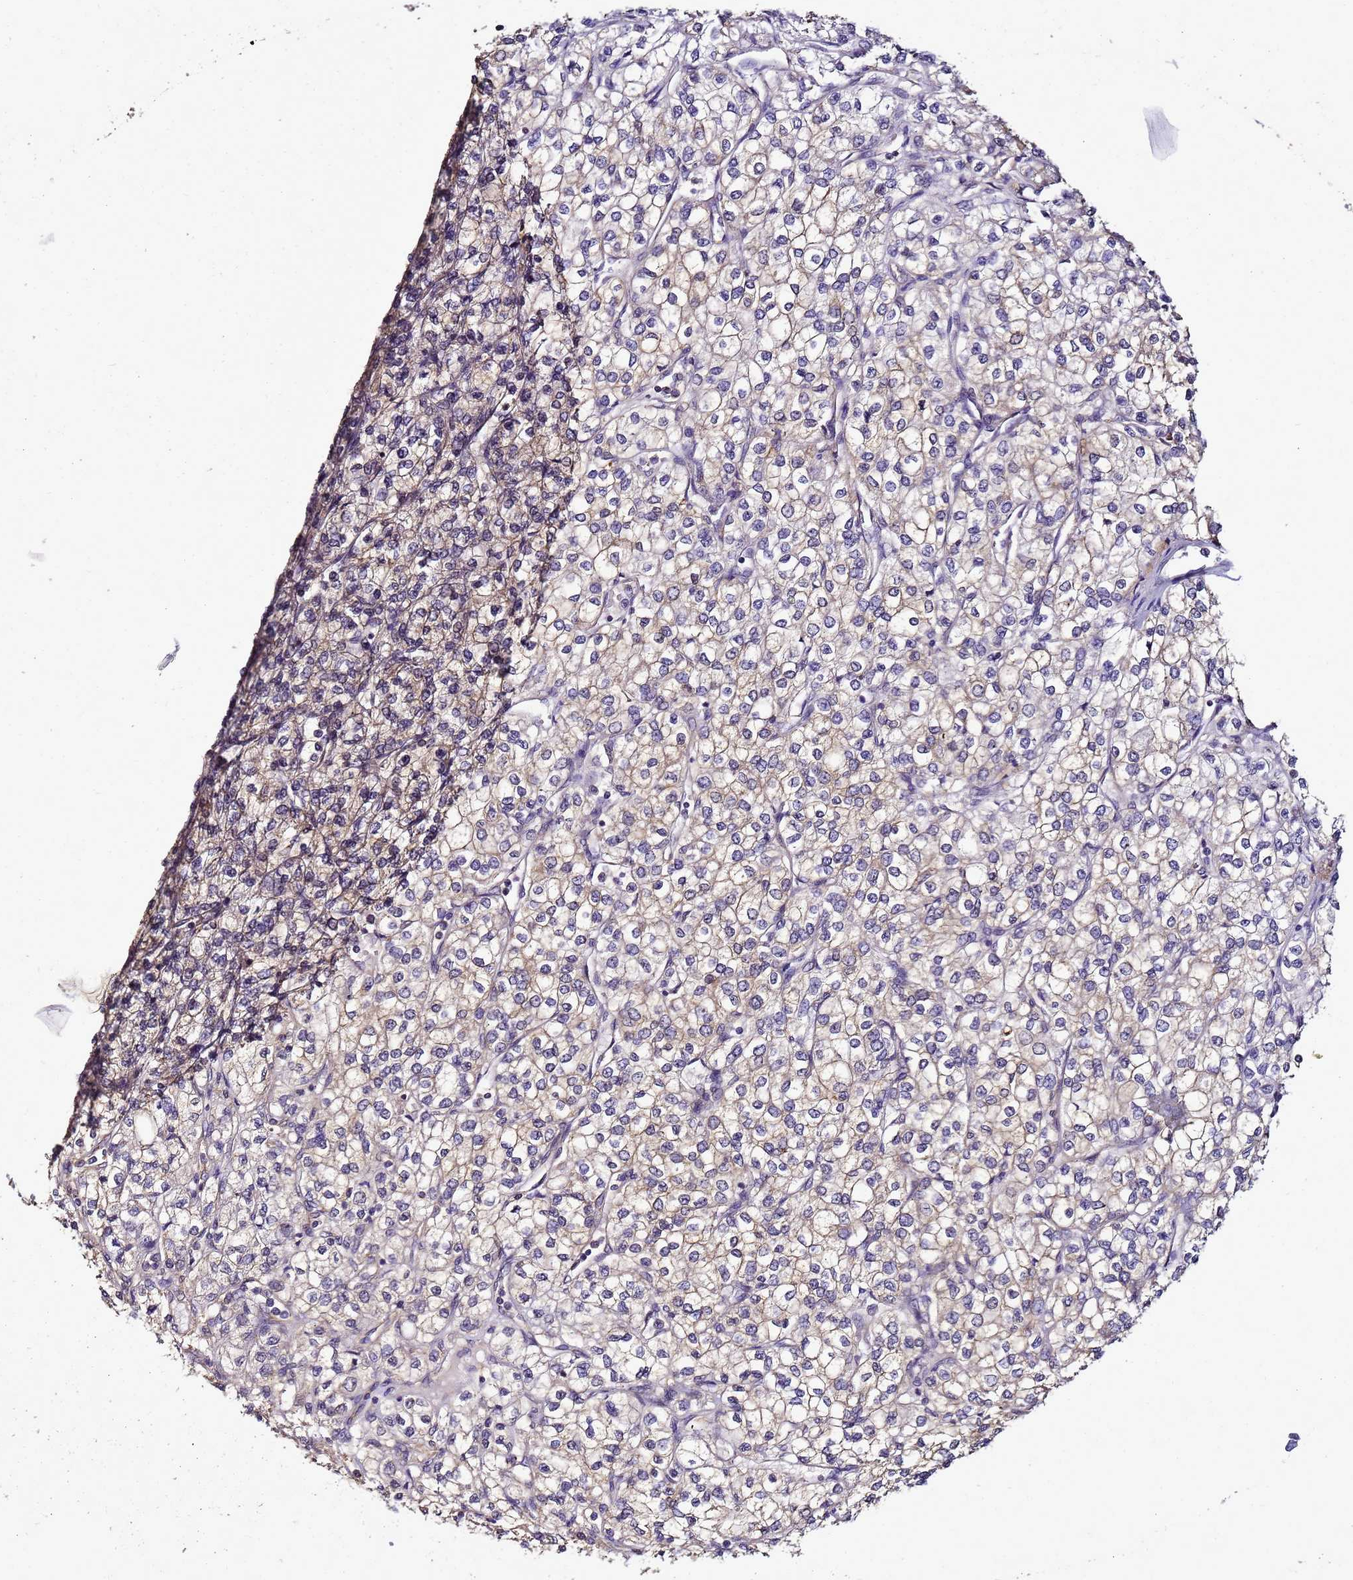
{"staining": {"intensity": "weak", "quantity": "<25%", "location": "cytoplasmic/membranous"}, "tissue": "renal cancer", "cell_type": "Tumor cells", "image_type": "cancer", "snomed": [{"axis": "morphology", "description": "Adenocarcinoma, NOS"}, {"axis": "topography", "description": "Kidney"}], "caption": "The photomicrograph reveals no significant expression in tumor cells of renal cancer.", "gene": "ENOPH1", "patient": {"sex": "male", "age": 80}}